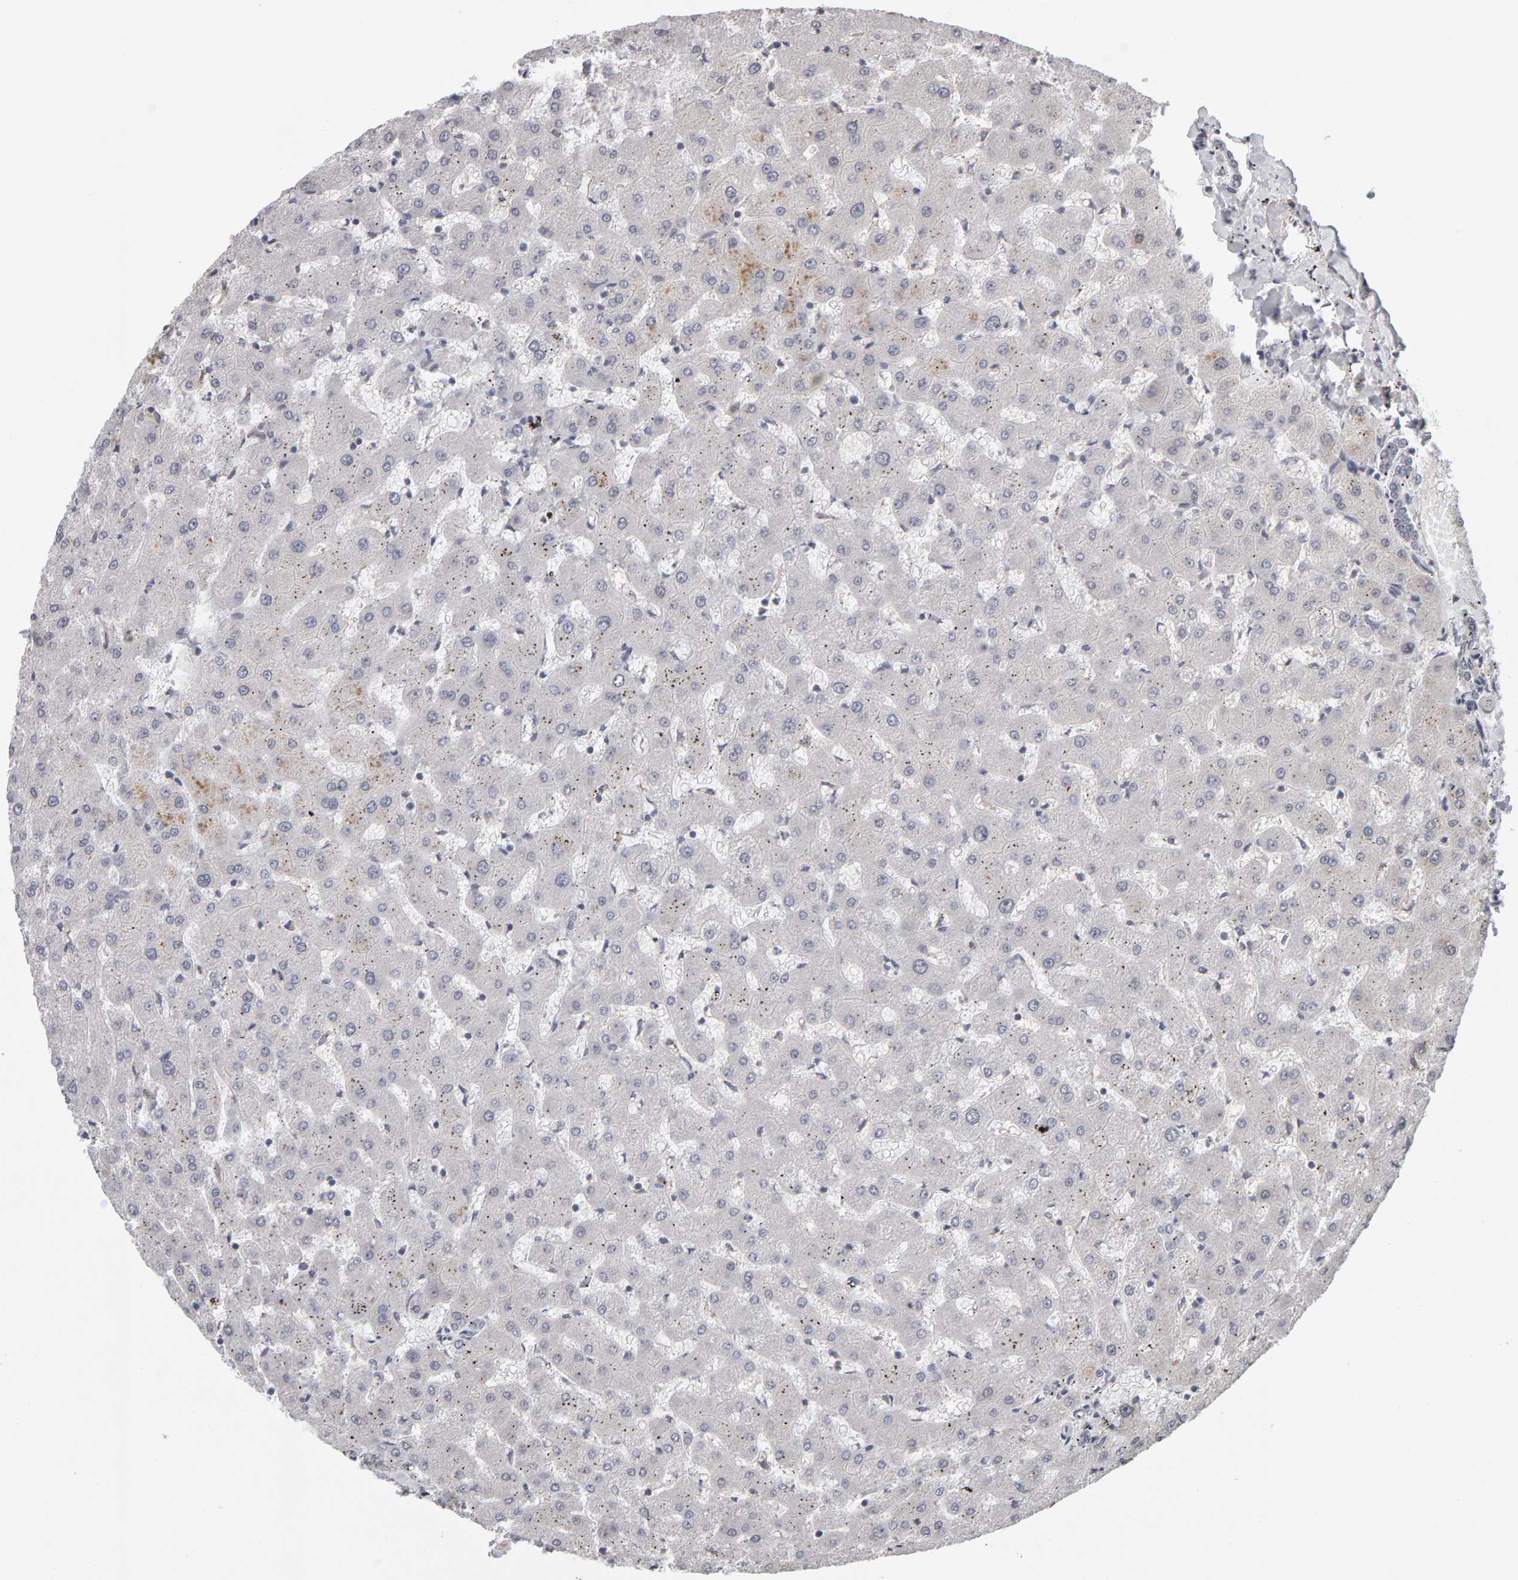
{"staining": {"intensity": "negative", "quantity": "none", "location": "none"}, "tissue": "liver", "cell_type": "Cholangiocytes", "image_type": "normal", "snomed": [{"axis": "morphology", "description": "Normal tissue, NOS"}, {"axis": "topography", "description": "Liver"}], "caption": "This is a photomicrograph of immunohistochemistry staining of normal liver, which shows no positivity in cholangiocytes.", "gene": "TEFM", "patient": {"sex": "female", "age": 63}}